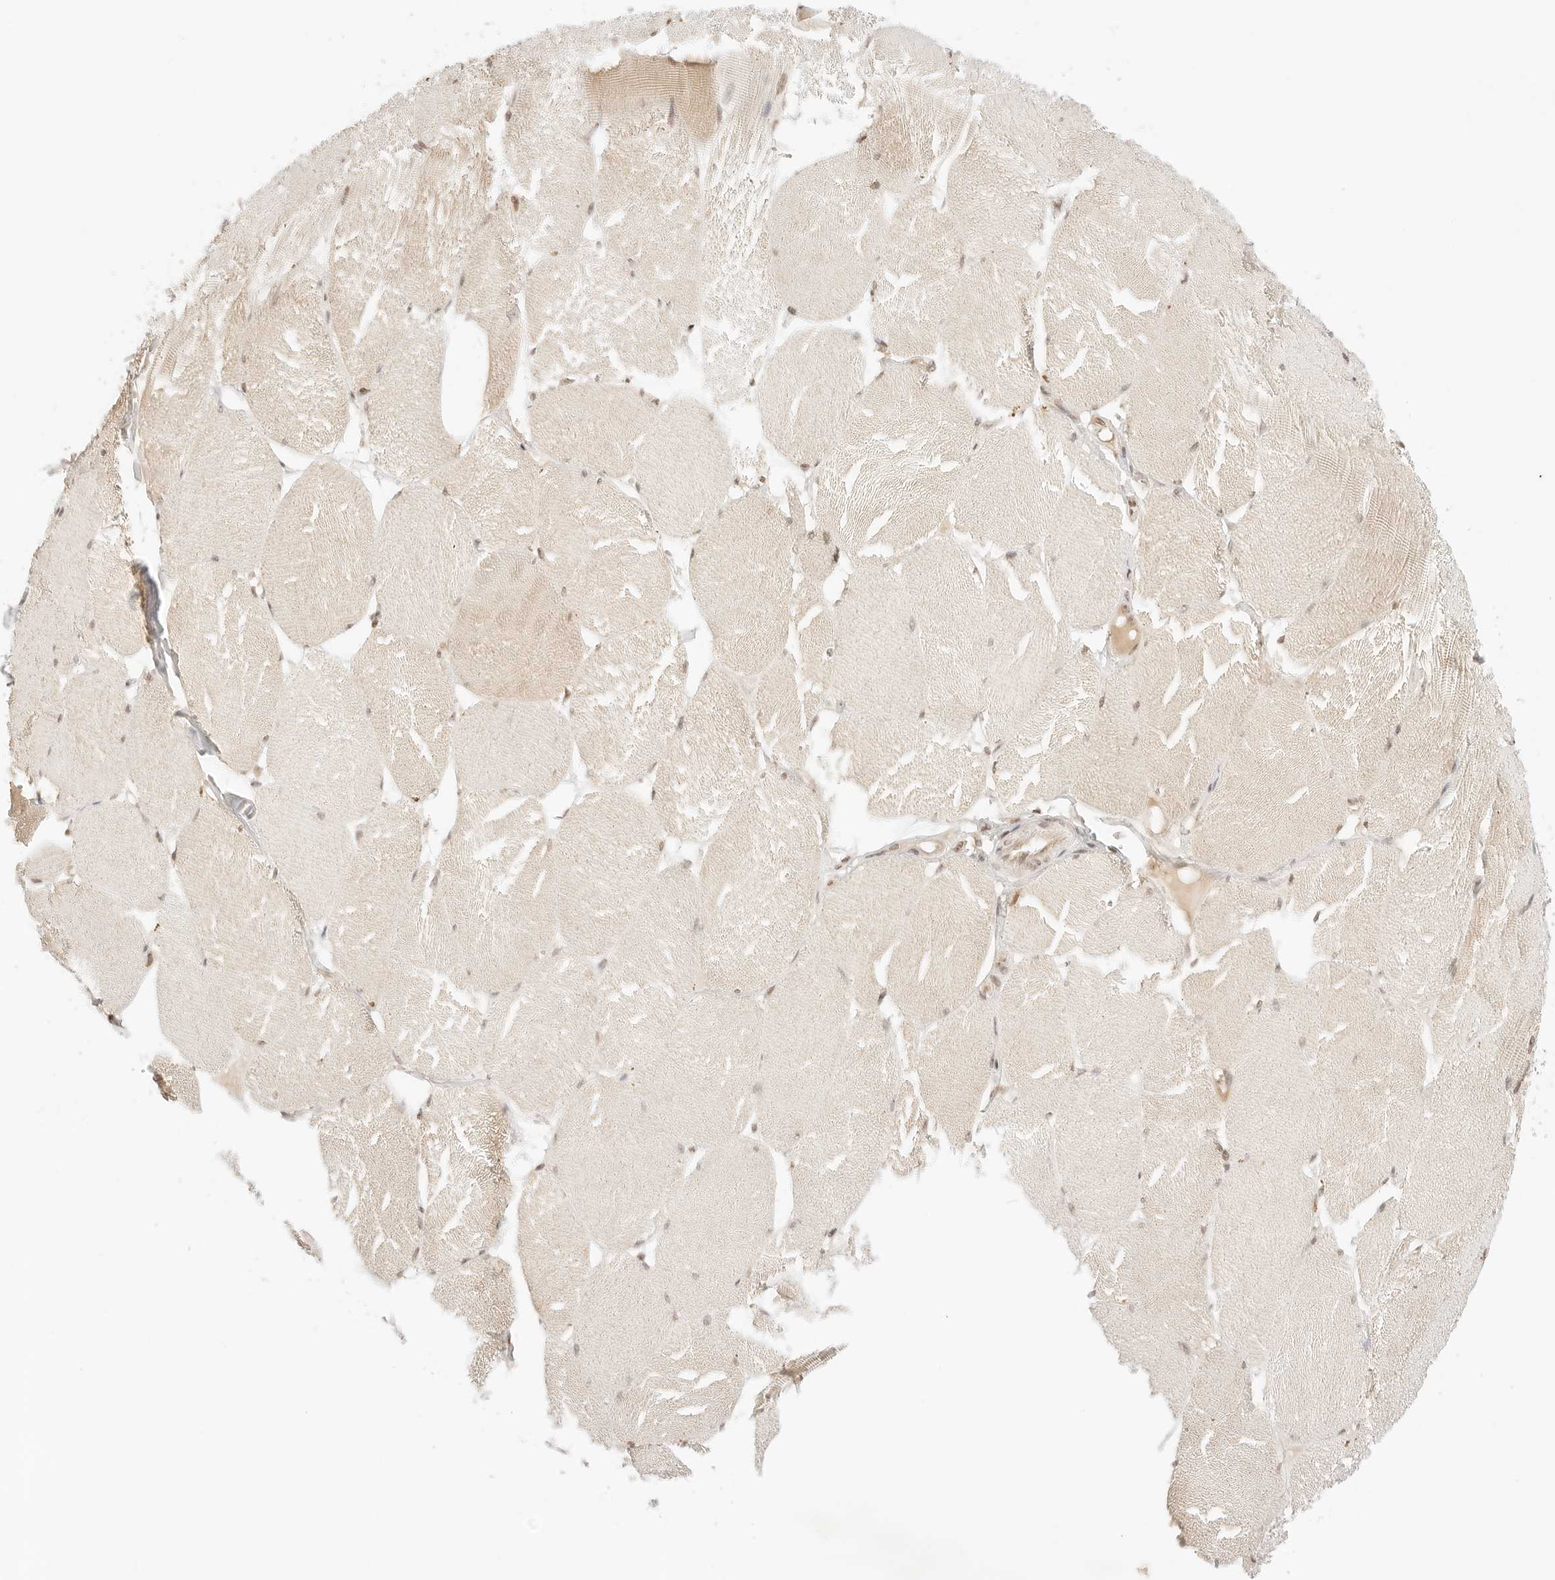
{"staining": {"intensity": "weak", "quantity": "25%-75%", "location": "cytoplasmic/membranous"}, "tissue": "skeletal muscle", "cell_type": "Myocytes", "image_type": "normal", "snomed": [{"axis": "morphology", "description": "Normal tissue, NOS"}, {"axis": "topography", "description": "Skin"}, {"axis": "topography", "description": "Skeletal muscle"}], "caption": "Immunohistochemical staining of benign skeletal muscle displays low levels of weak cytoplasmic/membranous positivity in about 25%-75% of myocytes. (brown staining indicates protein expression, while blue staining denotes nuclei).", "gene": "RPS6KL1", "patient": {"sex": "male", "age": 83}}